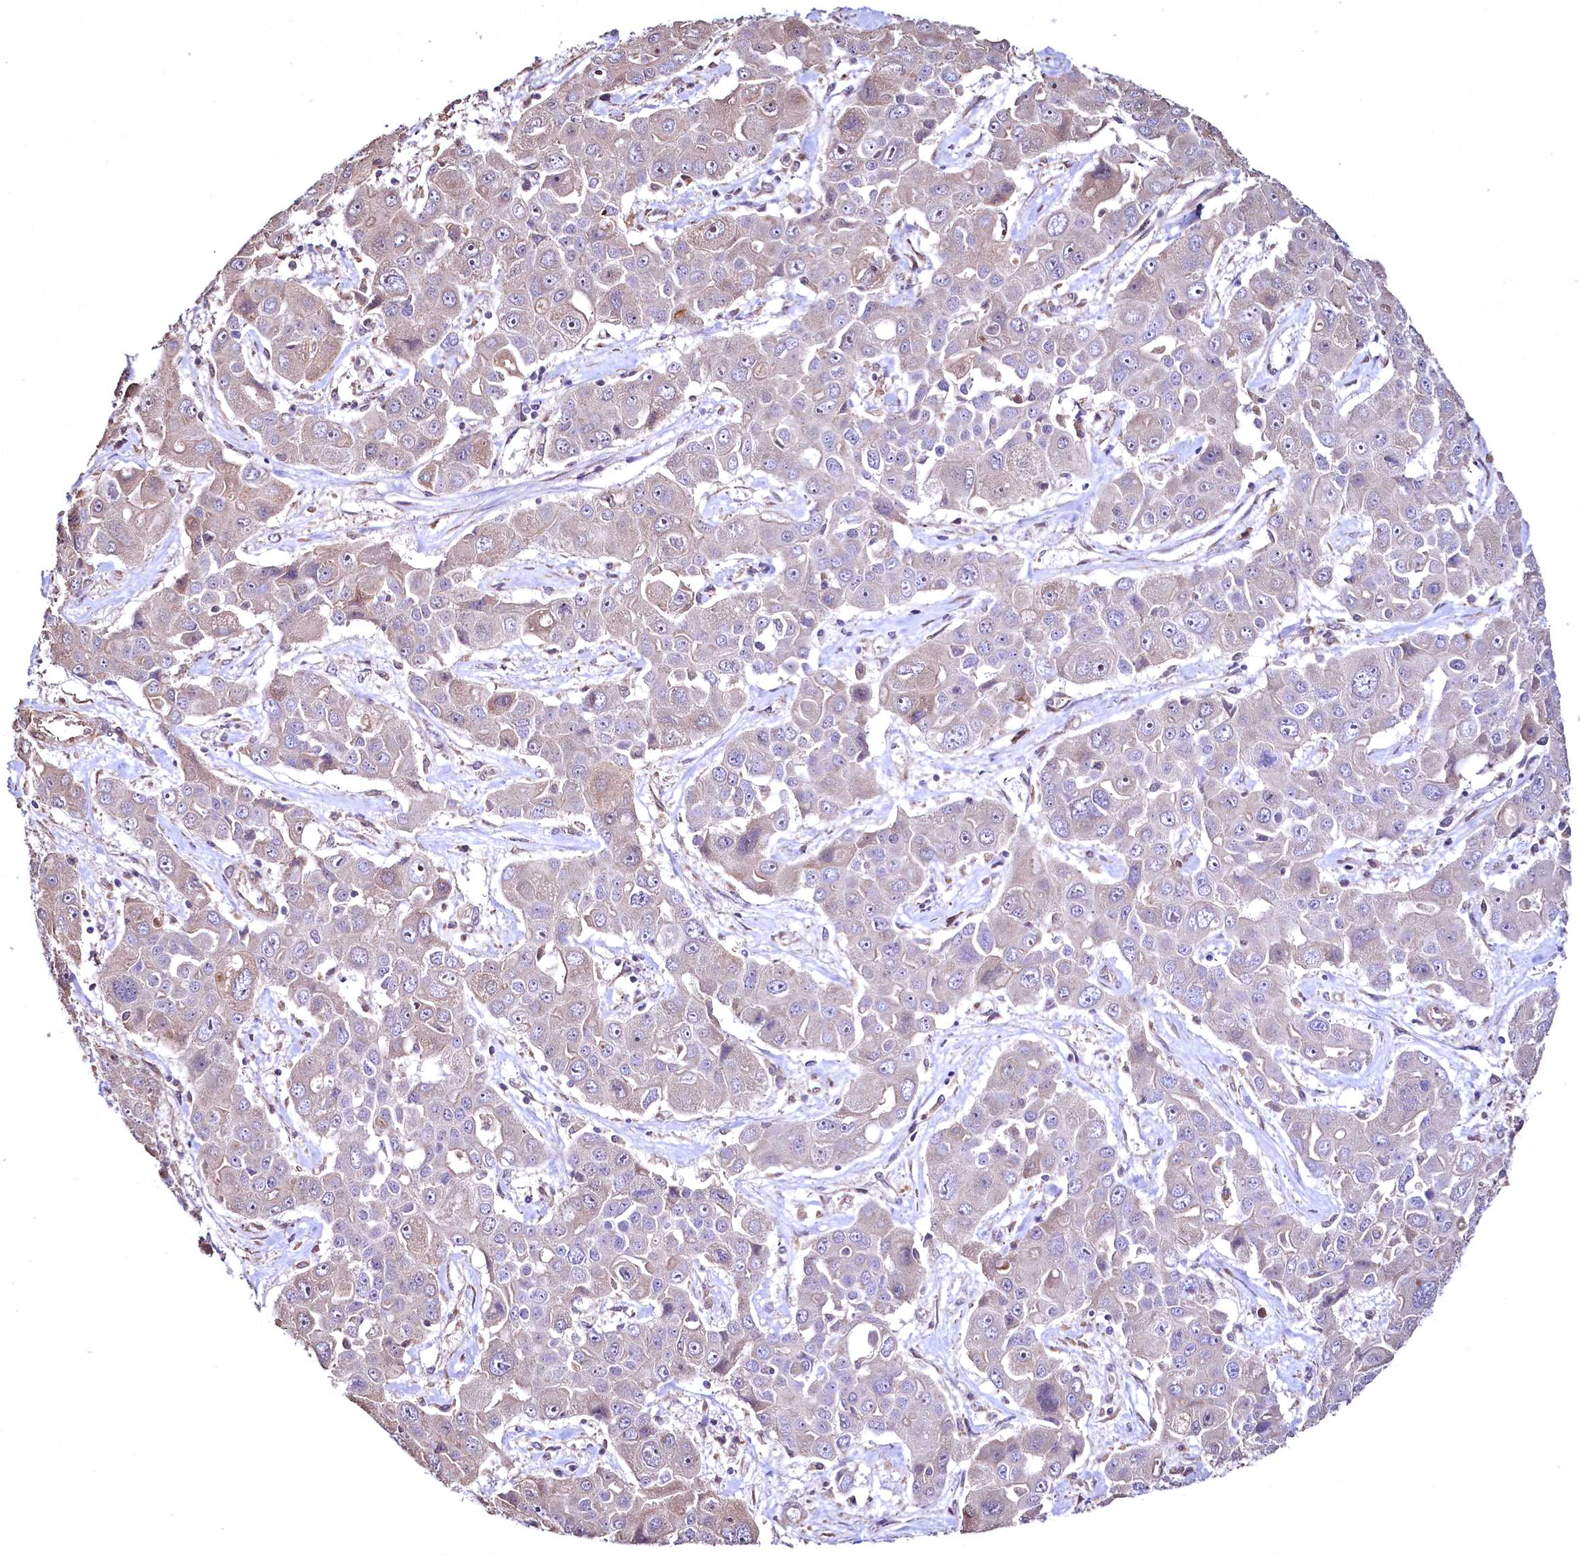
{"staining": {"intensity": "negative", "quantity": "none", "location": "none"}, "tissue": "liver cancer", "cell_type": "Tumor cells", "image_type": "cancer", "snomed": [{"axis": "morphology", "description": "Cholangiocarcinoma"}, {"axis": "topography", "description": "Liver"}], "caption": "A high-resolution histopathology image shows immunohistochemistry (IHC) staining of liver cancer, which reveals no significant staining in tumor cells. Brightfield microscopy of immunohistochemistry stained with DAB (3,3'-diaminobenzidine) (brown) and hematoxylin (blue), captured at high magnification.", "gene": "TBCEL", "patient": {"sex": "male", "age": 67}}